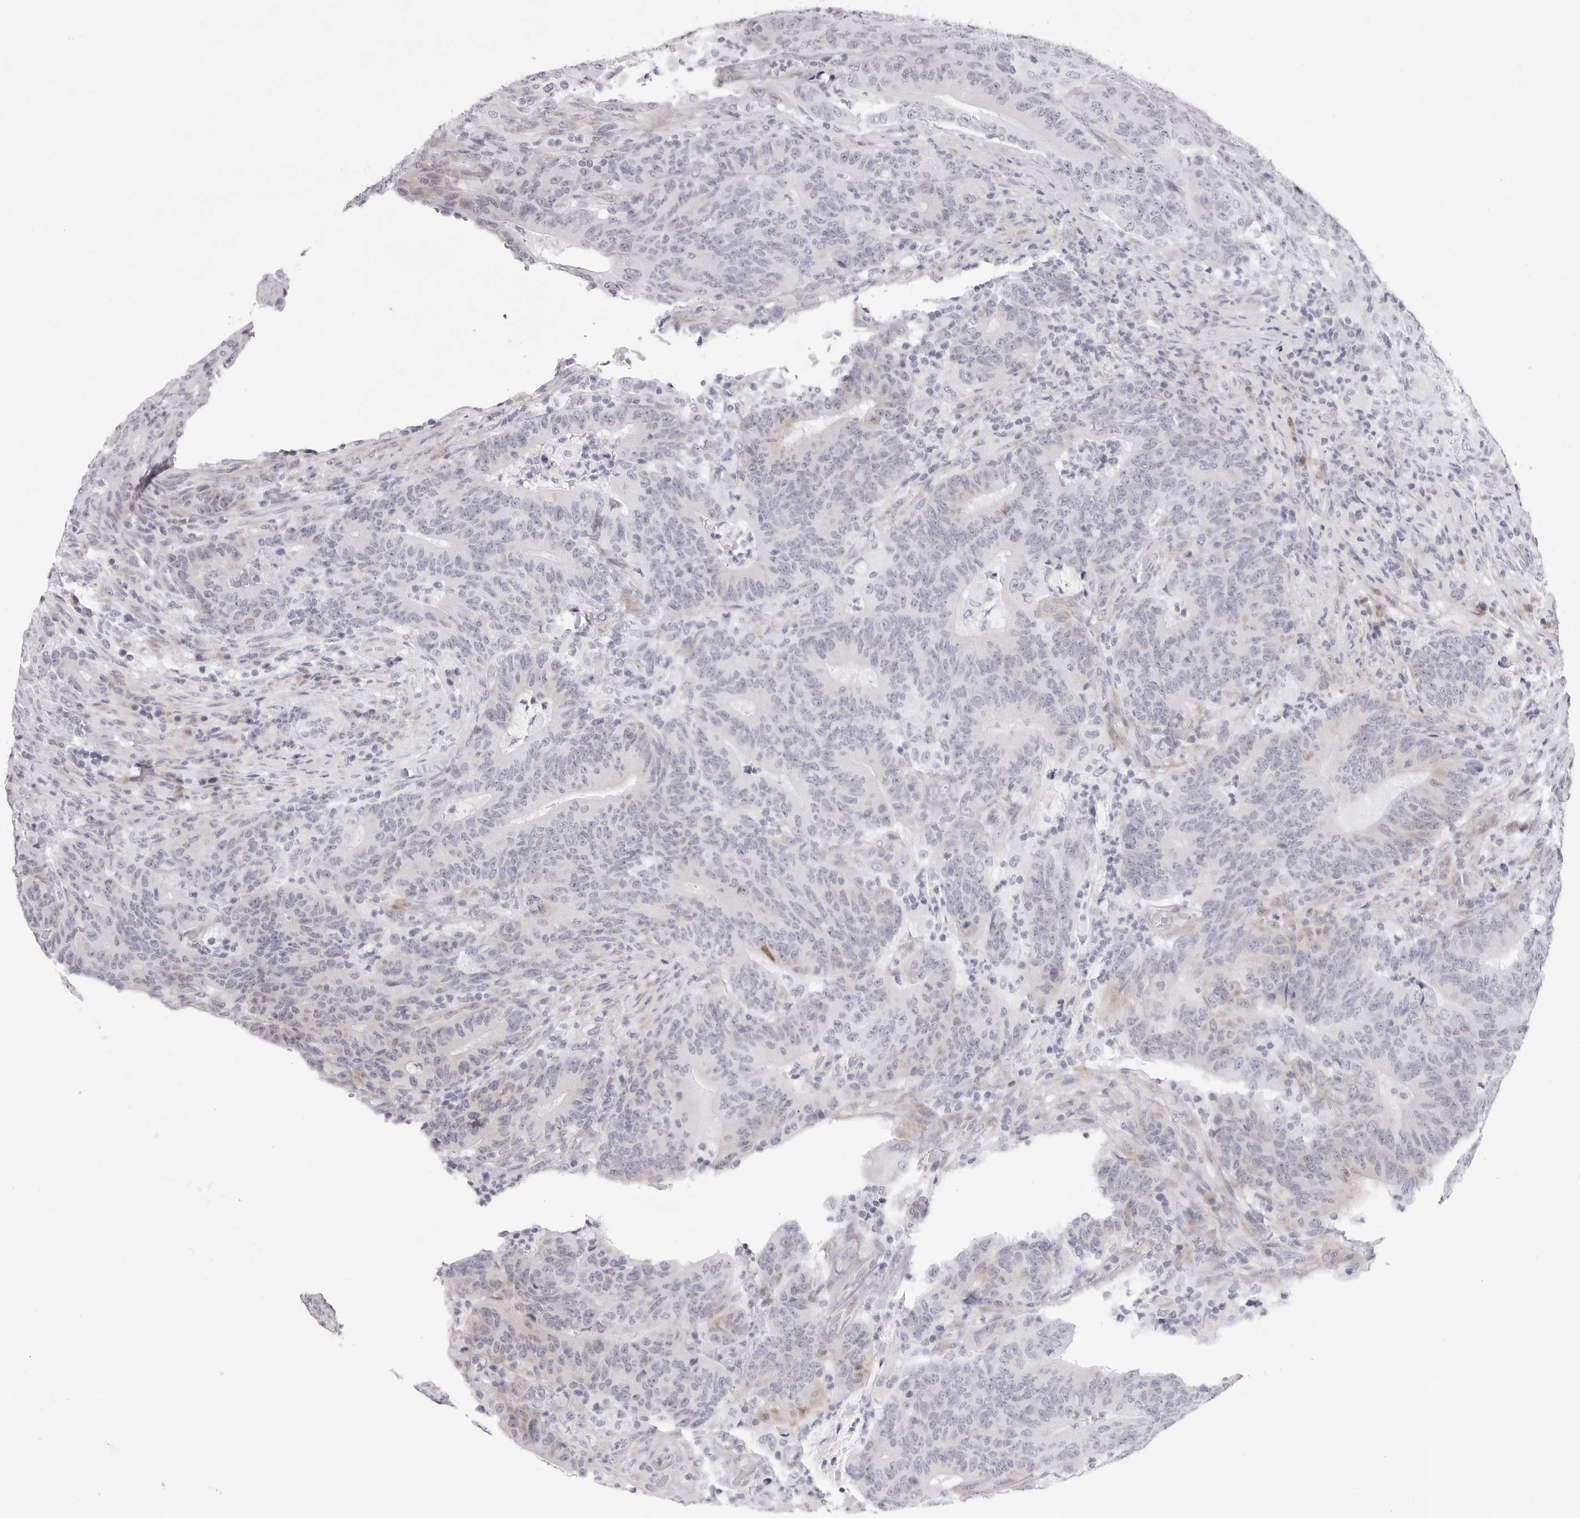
{"staining": {"intensity": "negative", "quantity": "none", "location": "none"}, "tissue": "colorectal cancer", "cell_type": "Tumor cells", "image_type": "cancer", "snomed": [{"axis": "morphology", "description": "Normal tissue, NOS"}, {"axis": "morphology", "description": "Adenocarcinoma, NOS"}, {"axis": "topography", "description": "Colon"}], "caption": "Image shows no protein expression in tumor cells of colorectal cancer (adenocarcinoma) tissue.", "gene": "SMIM2", "patient": {"sex": "female", "age": 75}}